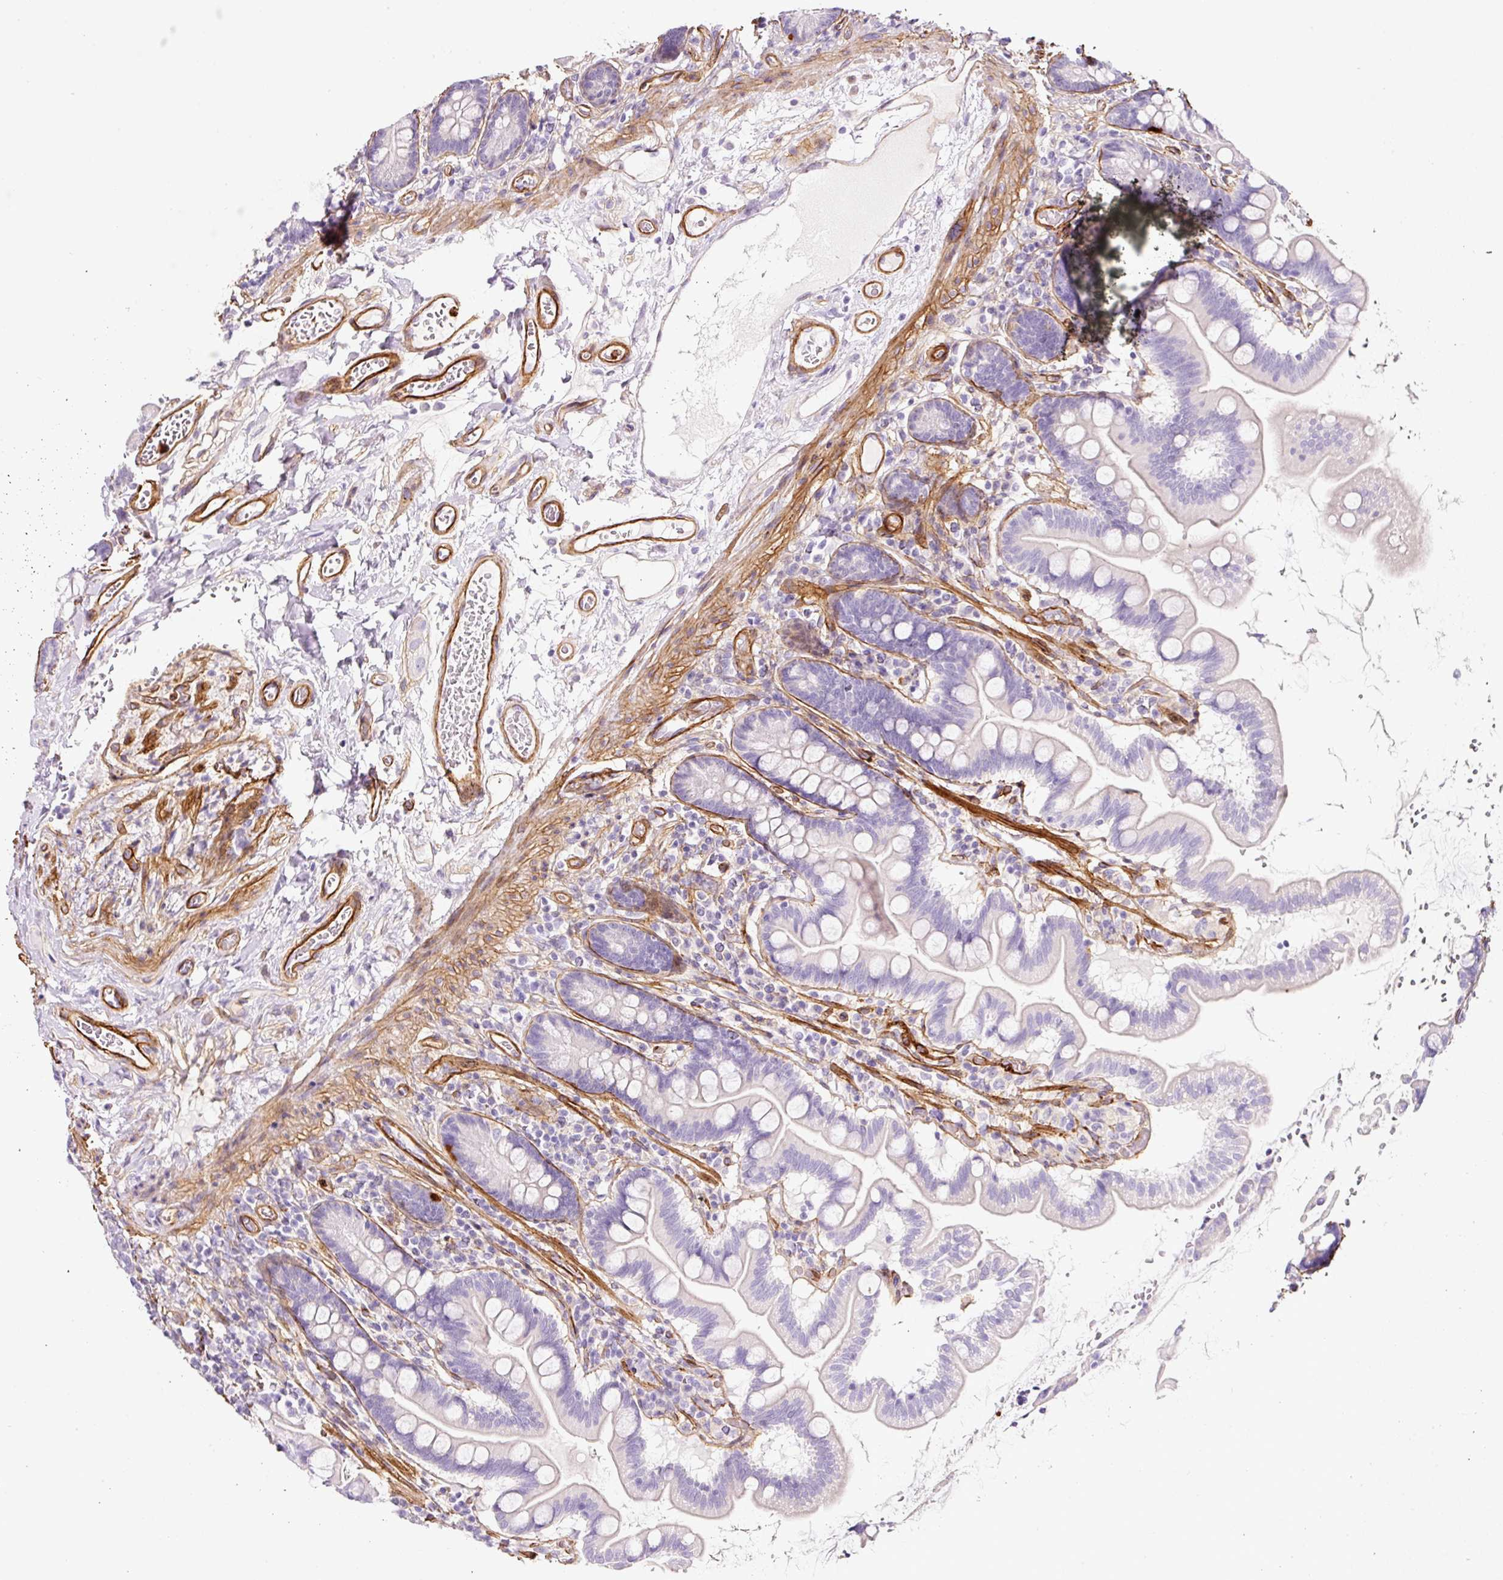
{"staining": {"intensity": "negative", "quantity": "none", "location": "none"}, "tissue": "small intestine", "cell_type": "Glandular cells", "image_type": "normal", "snomed": [{"axis": "morphology", "description": "Normal tissue, NOS"}, {"axis": "topography", "description": "Small intestine"}], "caption": "A micrograph of small intestine stained for a protein exhibits no brown staining in glandular cells.", "gene": "LOXL4", "patient": {"sex": "female", "age": 64}}